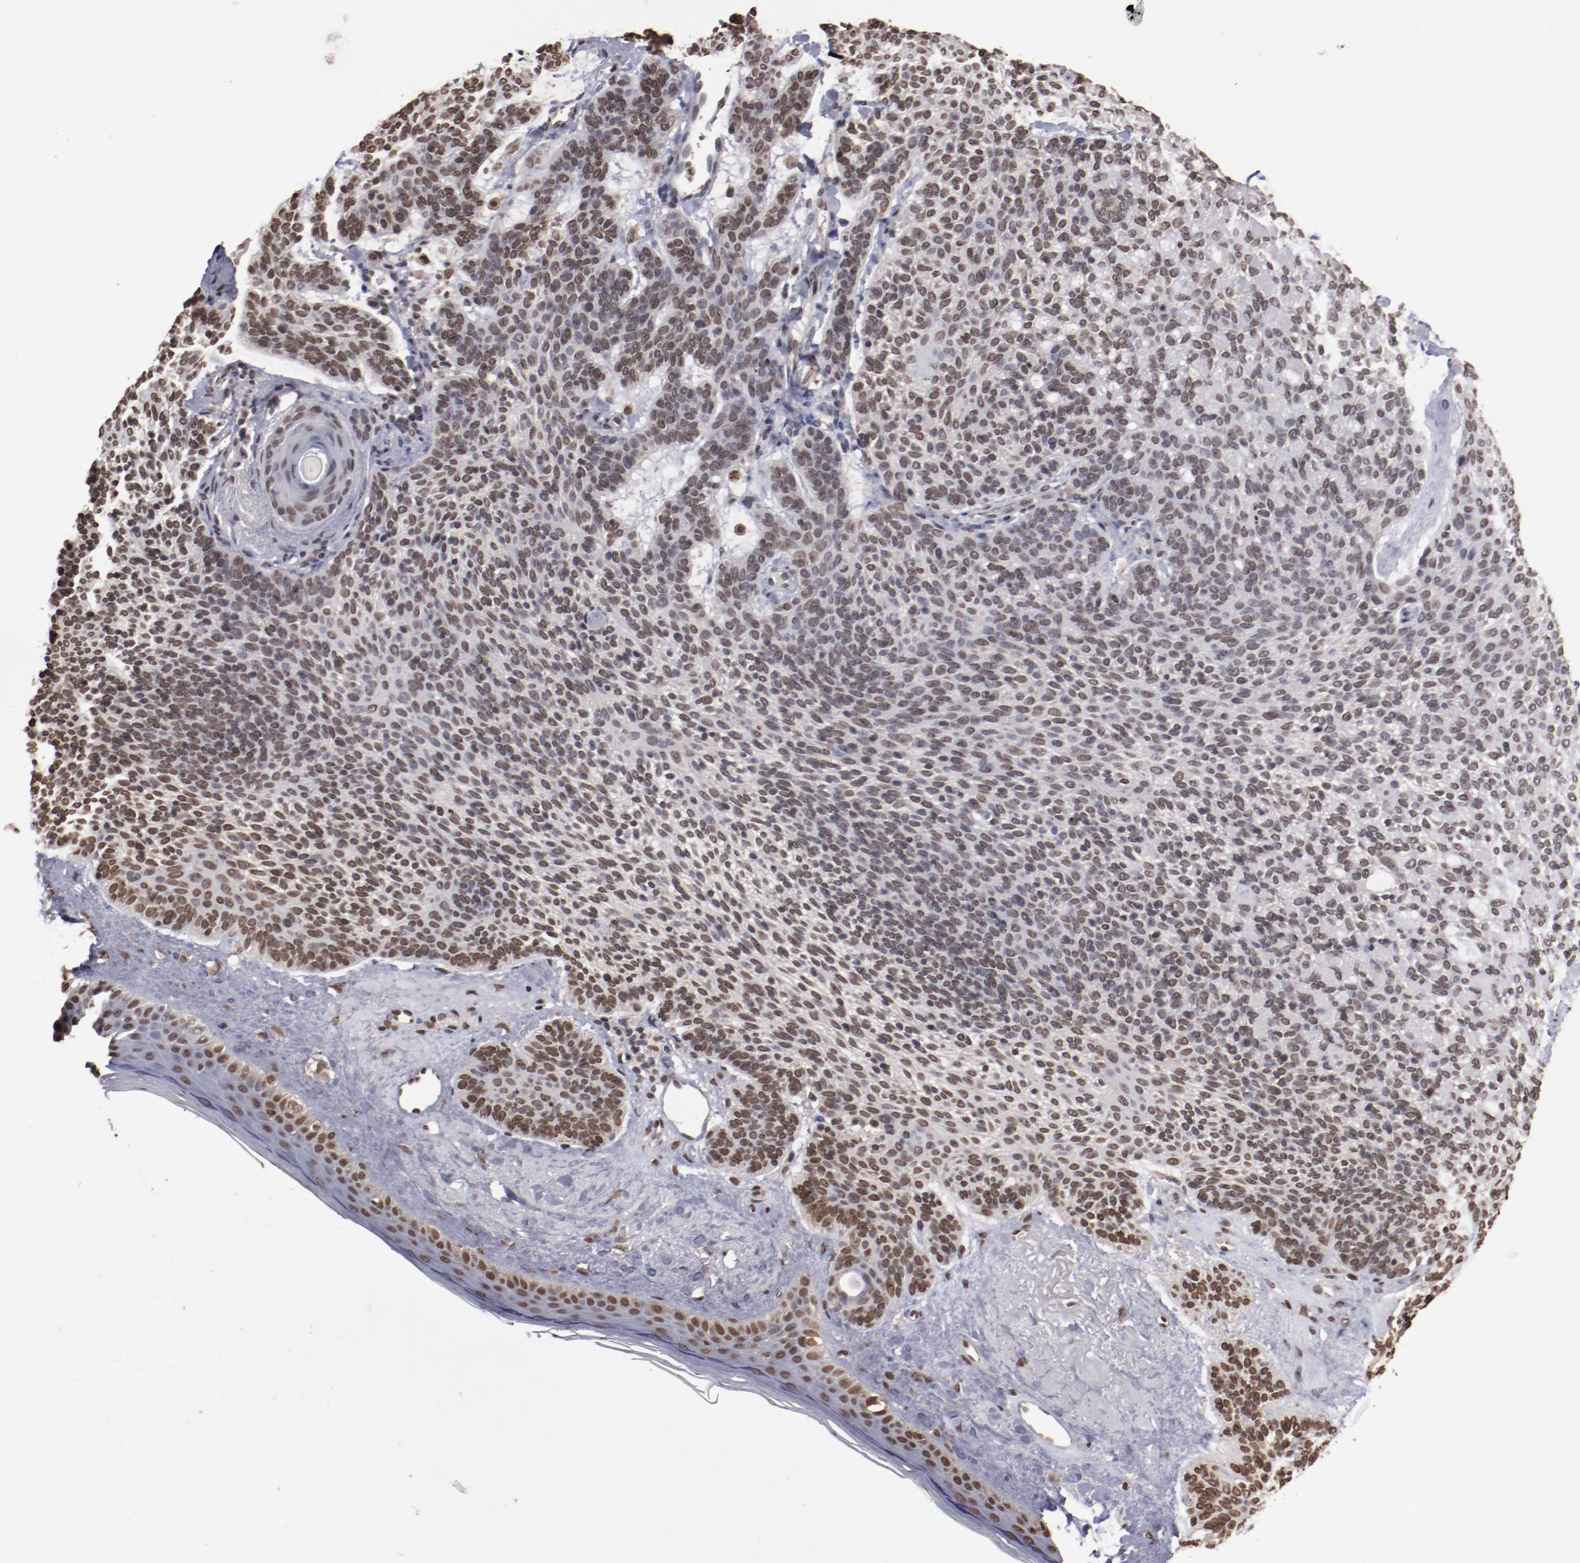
{"staining": {"intensity": "moderate", "quantity": ">75%", "location": "nuclear"}, "tissue": "skin cancer", "cell_type": "Tumor cells", "image_type": "cancer", "snomed": [{"axis": "morphology", "description": "Normal tissue, NOS"}, {"axis": "morphology", "description": "Basal cell carcinoma"}, {"axis": "topography", "description": "Skin"}], "caption": "DAB immunohistochemical staining of human skin cancer shows moderate nuclear protein staining in about >75% of tumor cells. Nuclei are stained in blue.", "gene": "AKT1", "patient": {"sex": "female", "age": 70}}